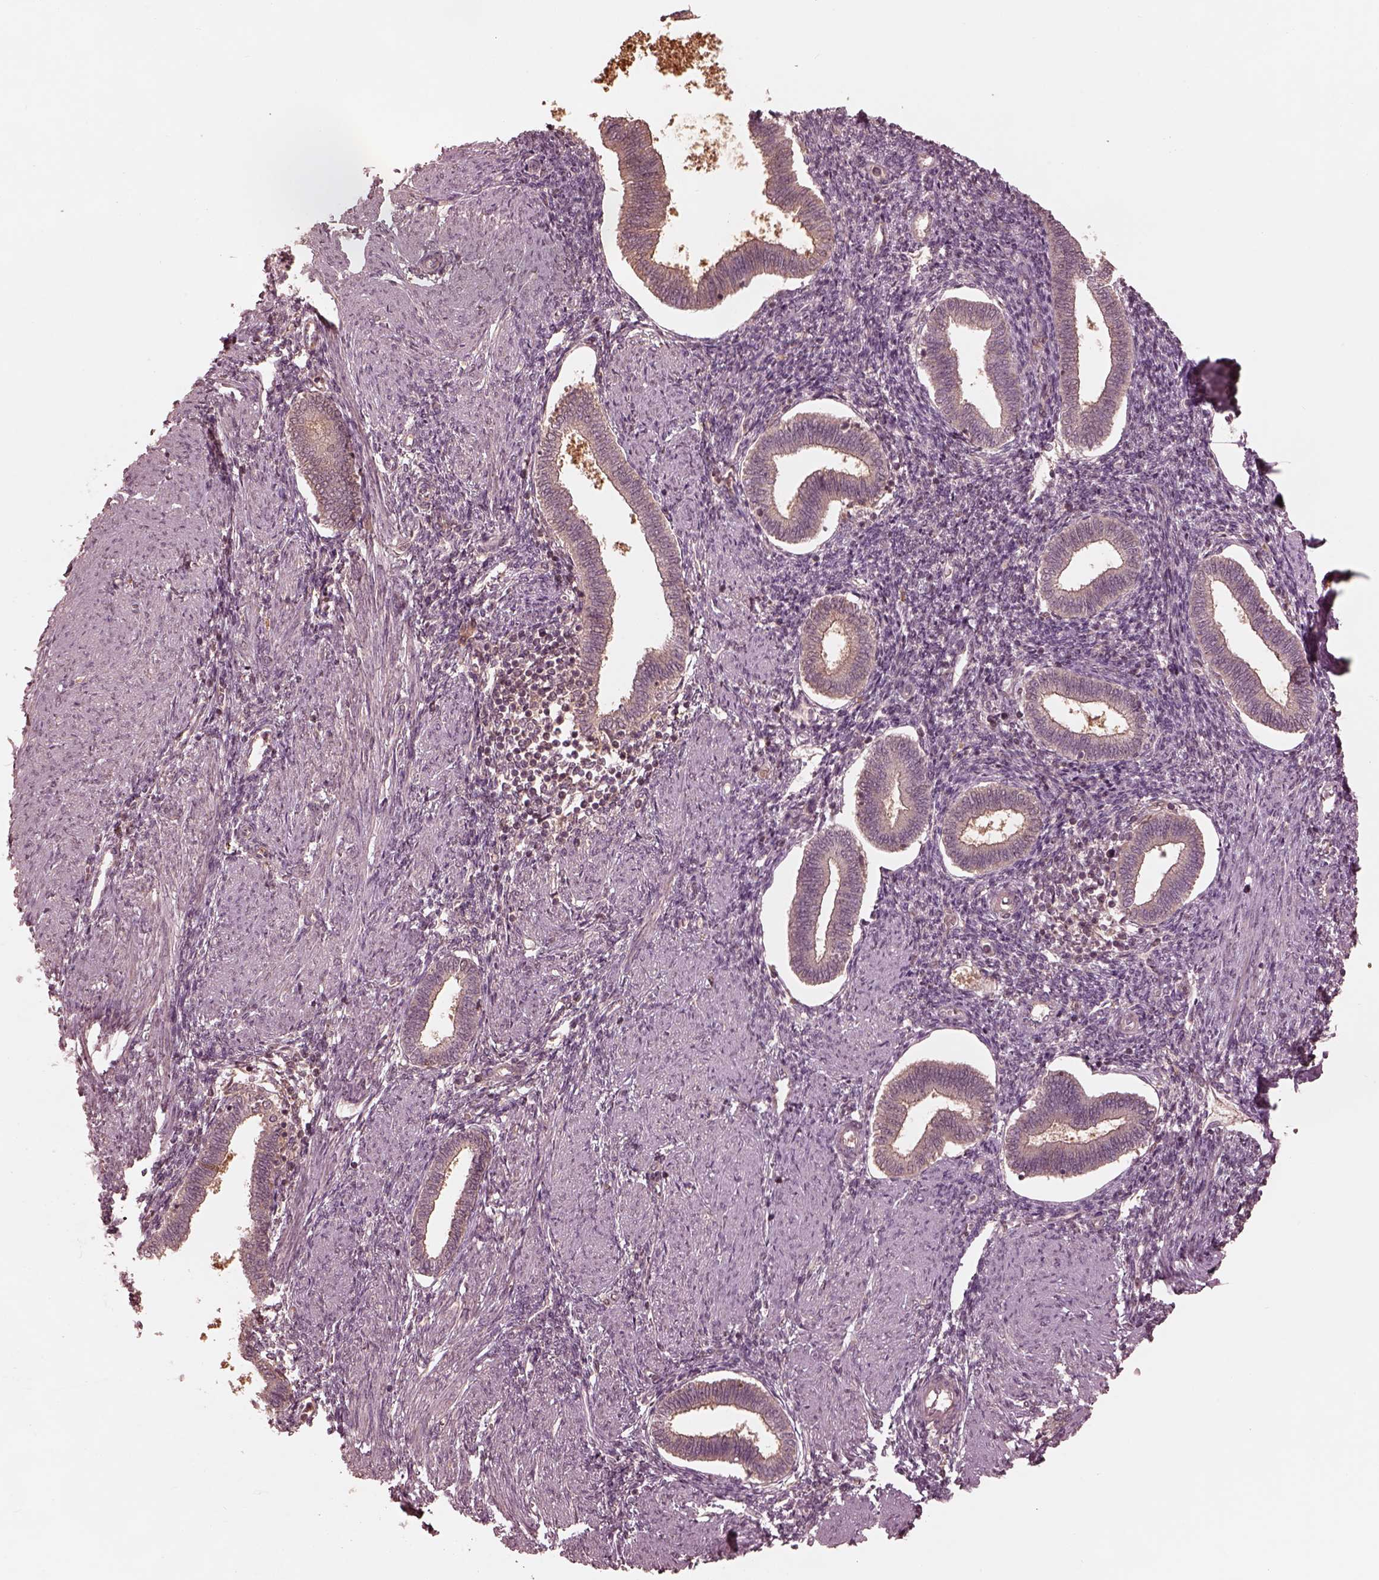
{"staining": {"intensity": "negative", "quantity": "none", "location": "none"}, "tissue": "endometrium", "cell_type": "Cells in endometrial stroma", "image_type": "normal", "snomed": [{"axis": "morphology", "description": "Normal tissue, NOS"}, {"axis": "topography", "description": "Endometrium"}], "caption": "This is an immunohistochemistry histopathology image of unremarkable endometrium. There is no expression in cells in endometrial stroma.", "gene": "TF", "patient": {"sex": "female", "age": 42}}